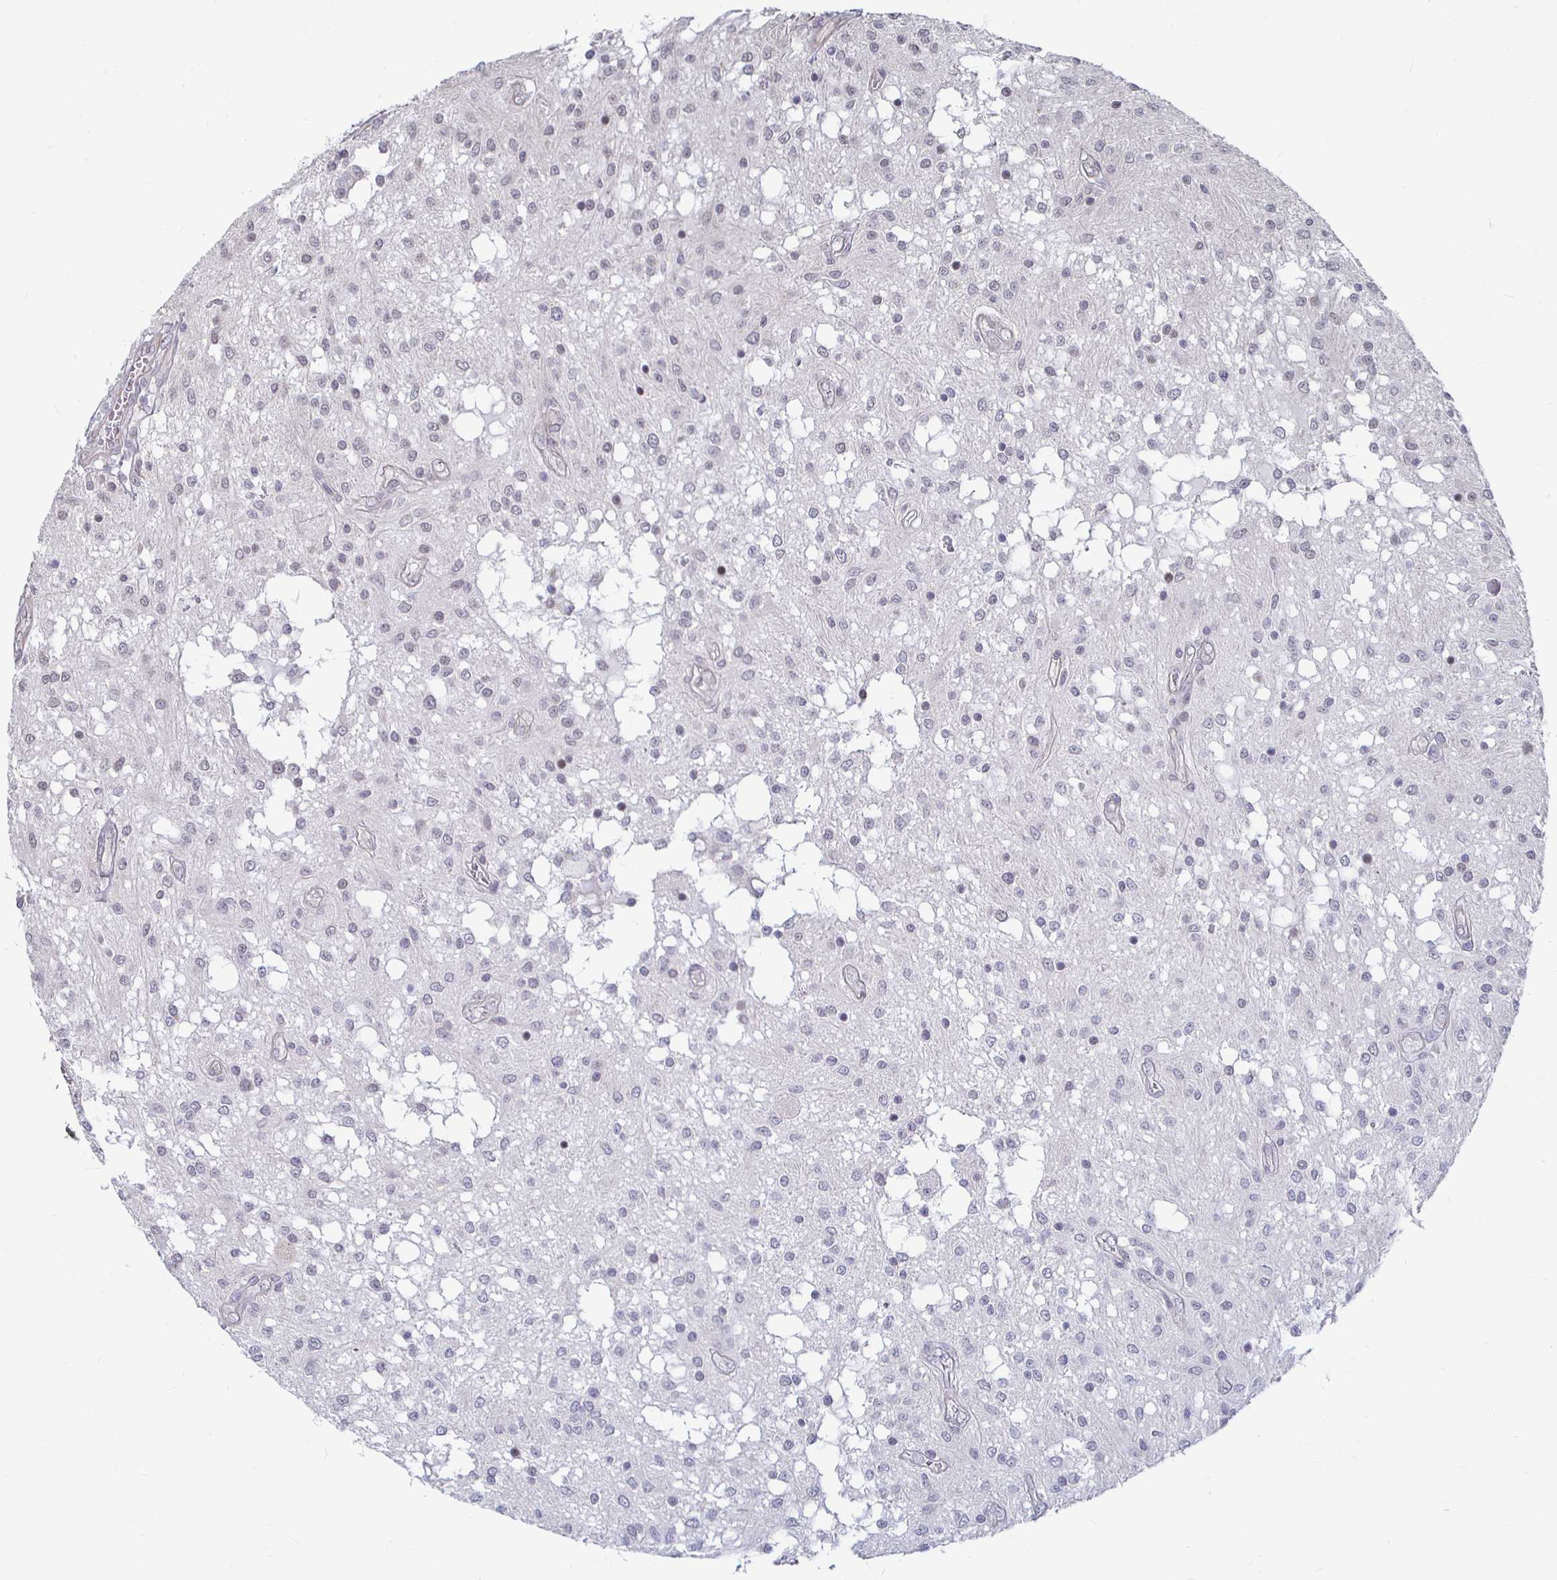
{"staining": {"intensity": "negative", "quantity": "none", "location": "none"}, "tissue": "glioma", "cell_type": "Tumor cells", "image_type": "cancer", "snomed": [{"axis": "morphology", "description": "Glioma, malignant, Low grade"}, {"axis": "topography", "description": "Cerebellum"}], "caption": "Glioma was stained to show a protein in brown. There is no significant positivity in tumor cells.", "gene": "CAPN11", "patient": {"sex": "female", "age": 14}}